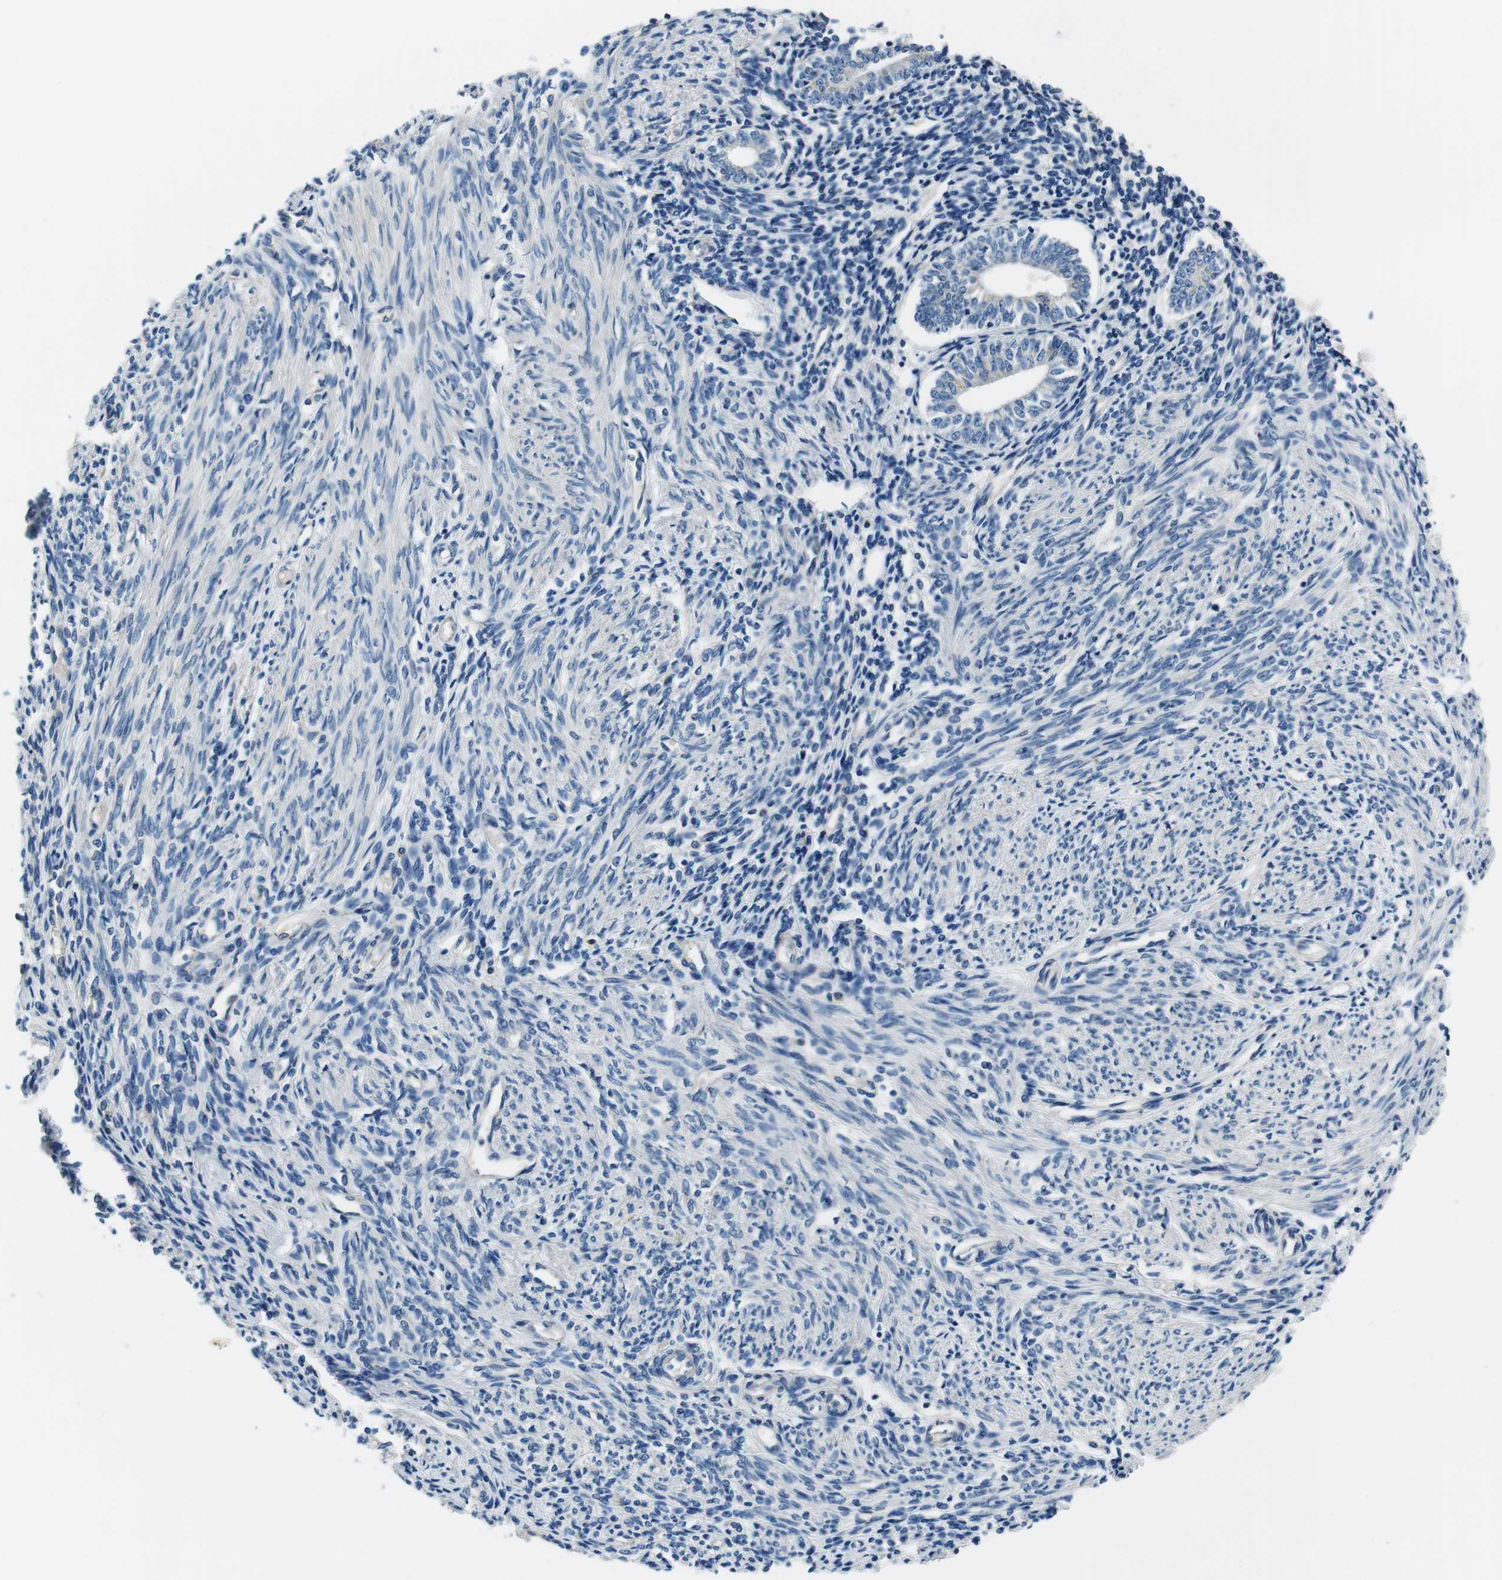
{"staining": {"intensity": "negative", "quantity": "none", "location": "none"}, "tissue": "endometrium", "cell_type": "Cells in endometrial stroma", "image_type": "normal", "snomed": [{"axis": "morphology", "description": "Normal tissue, NOS"}, {"axis": "topography", "description": "Endometrium"}], "caption": "DAB immunohistochemical staining of benign endometrium displays no significant staining in cells in endometrial stroma.", "gene": "CASQ1", "patient": {"sex": "female", "age": 71}}